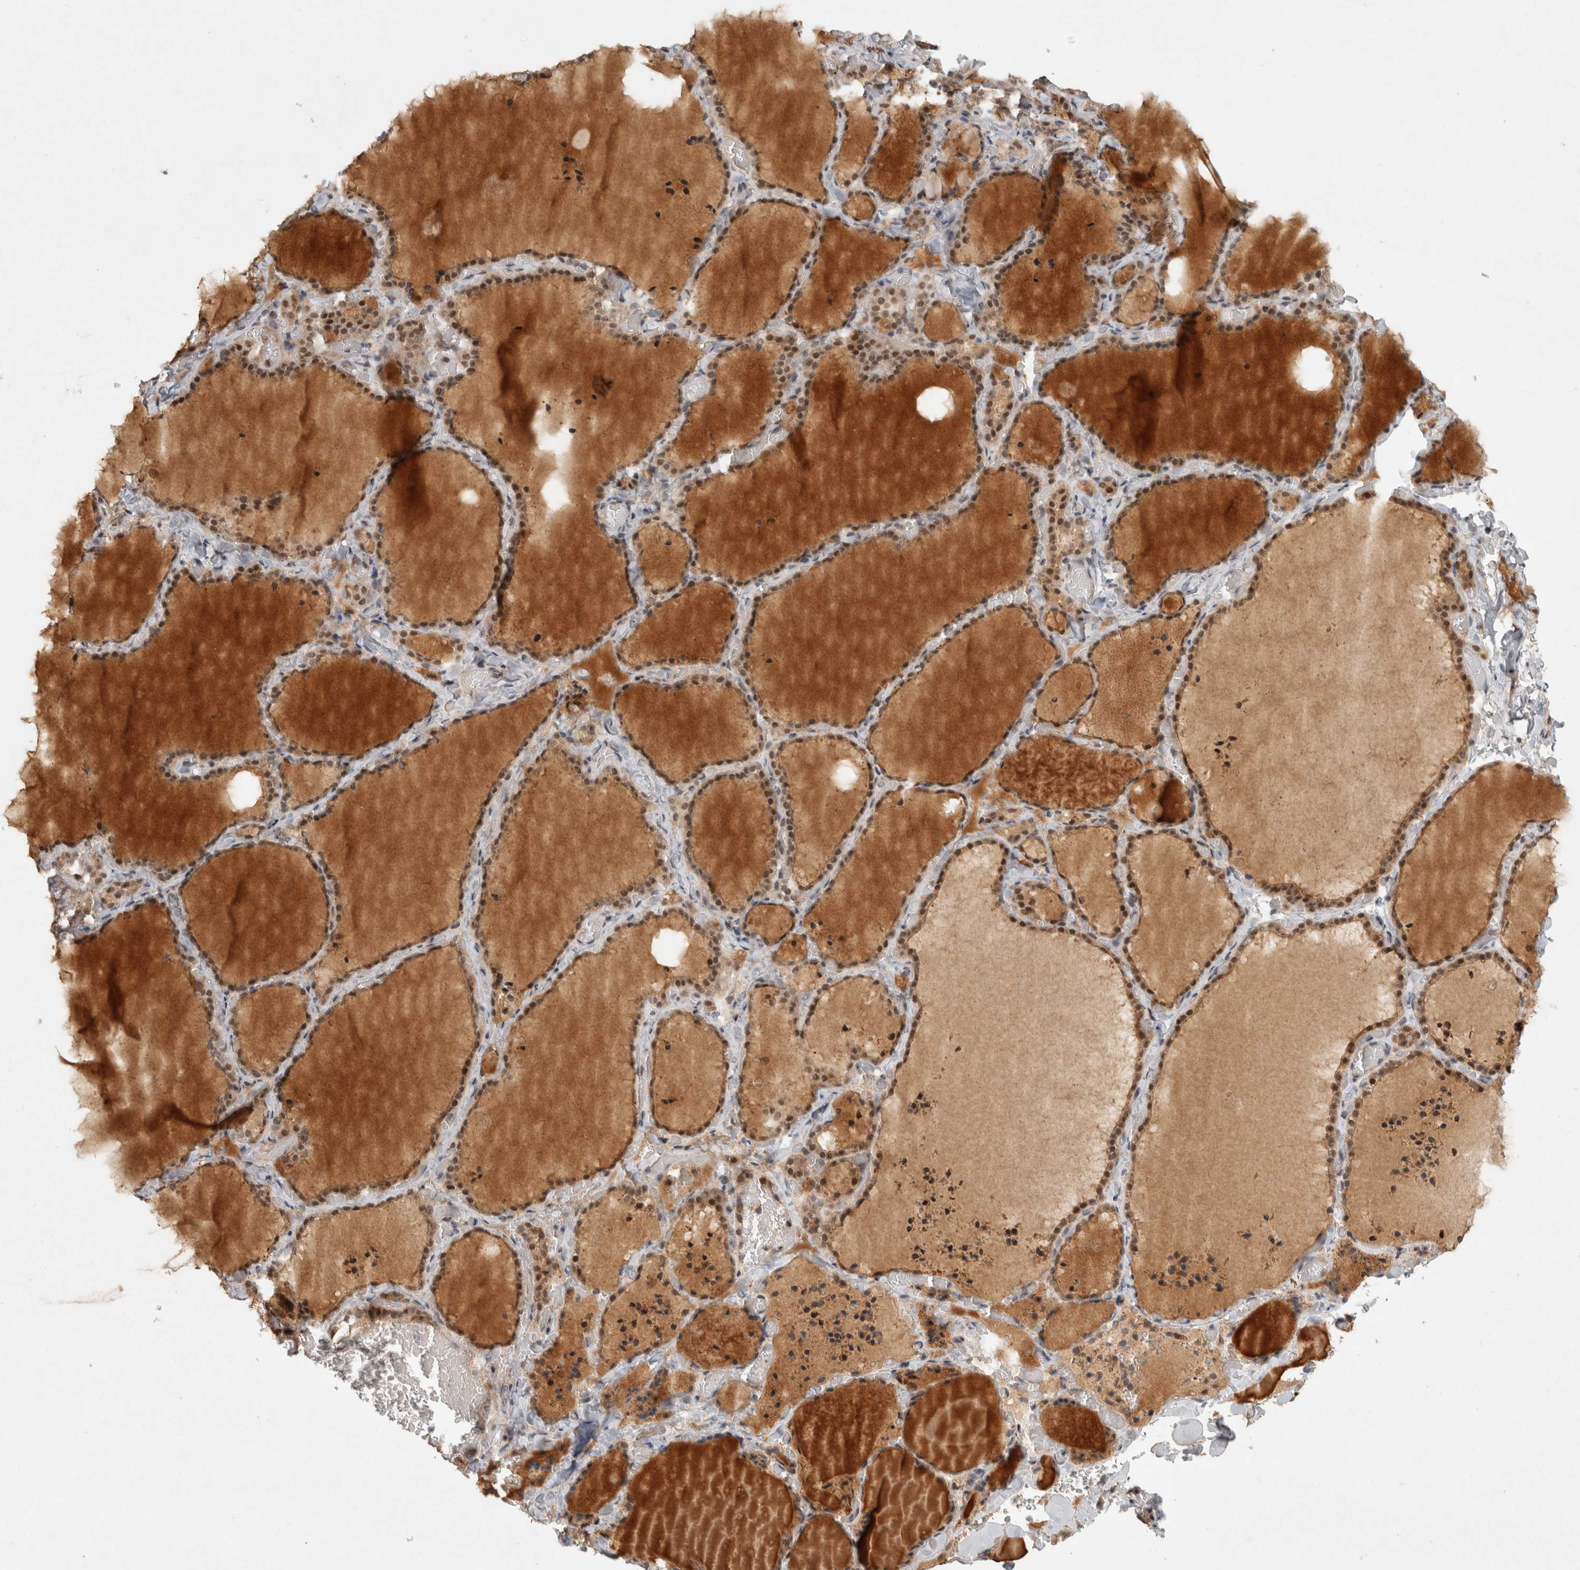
{"staining": {"intensity": "moderate", "quantity": ">75%", "location": "cytoplasmic/membranous,nuclear"}, "tissue": "thyroid gland", "cell_type": "Glandular cells", "image_type": "normal", "snomed": [{"axis": "morphology", "description": "Normal tissue, NOS"}, {"axis": "topography", "description": "Thyroid gland"}], "caption": "This is a photomicrograph of immunohistochemistry staining of normal thyroid gland, which shows moderate expression in the cytoplasmic/membranous,nuclear of glandular cells.", "gene": "KDM8", "patient": {"sex": "female", "age": 22}}